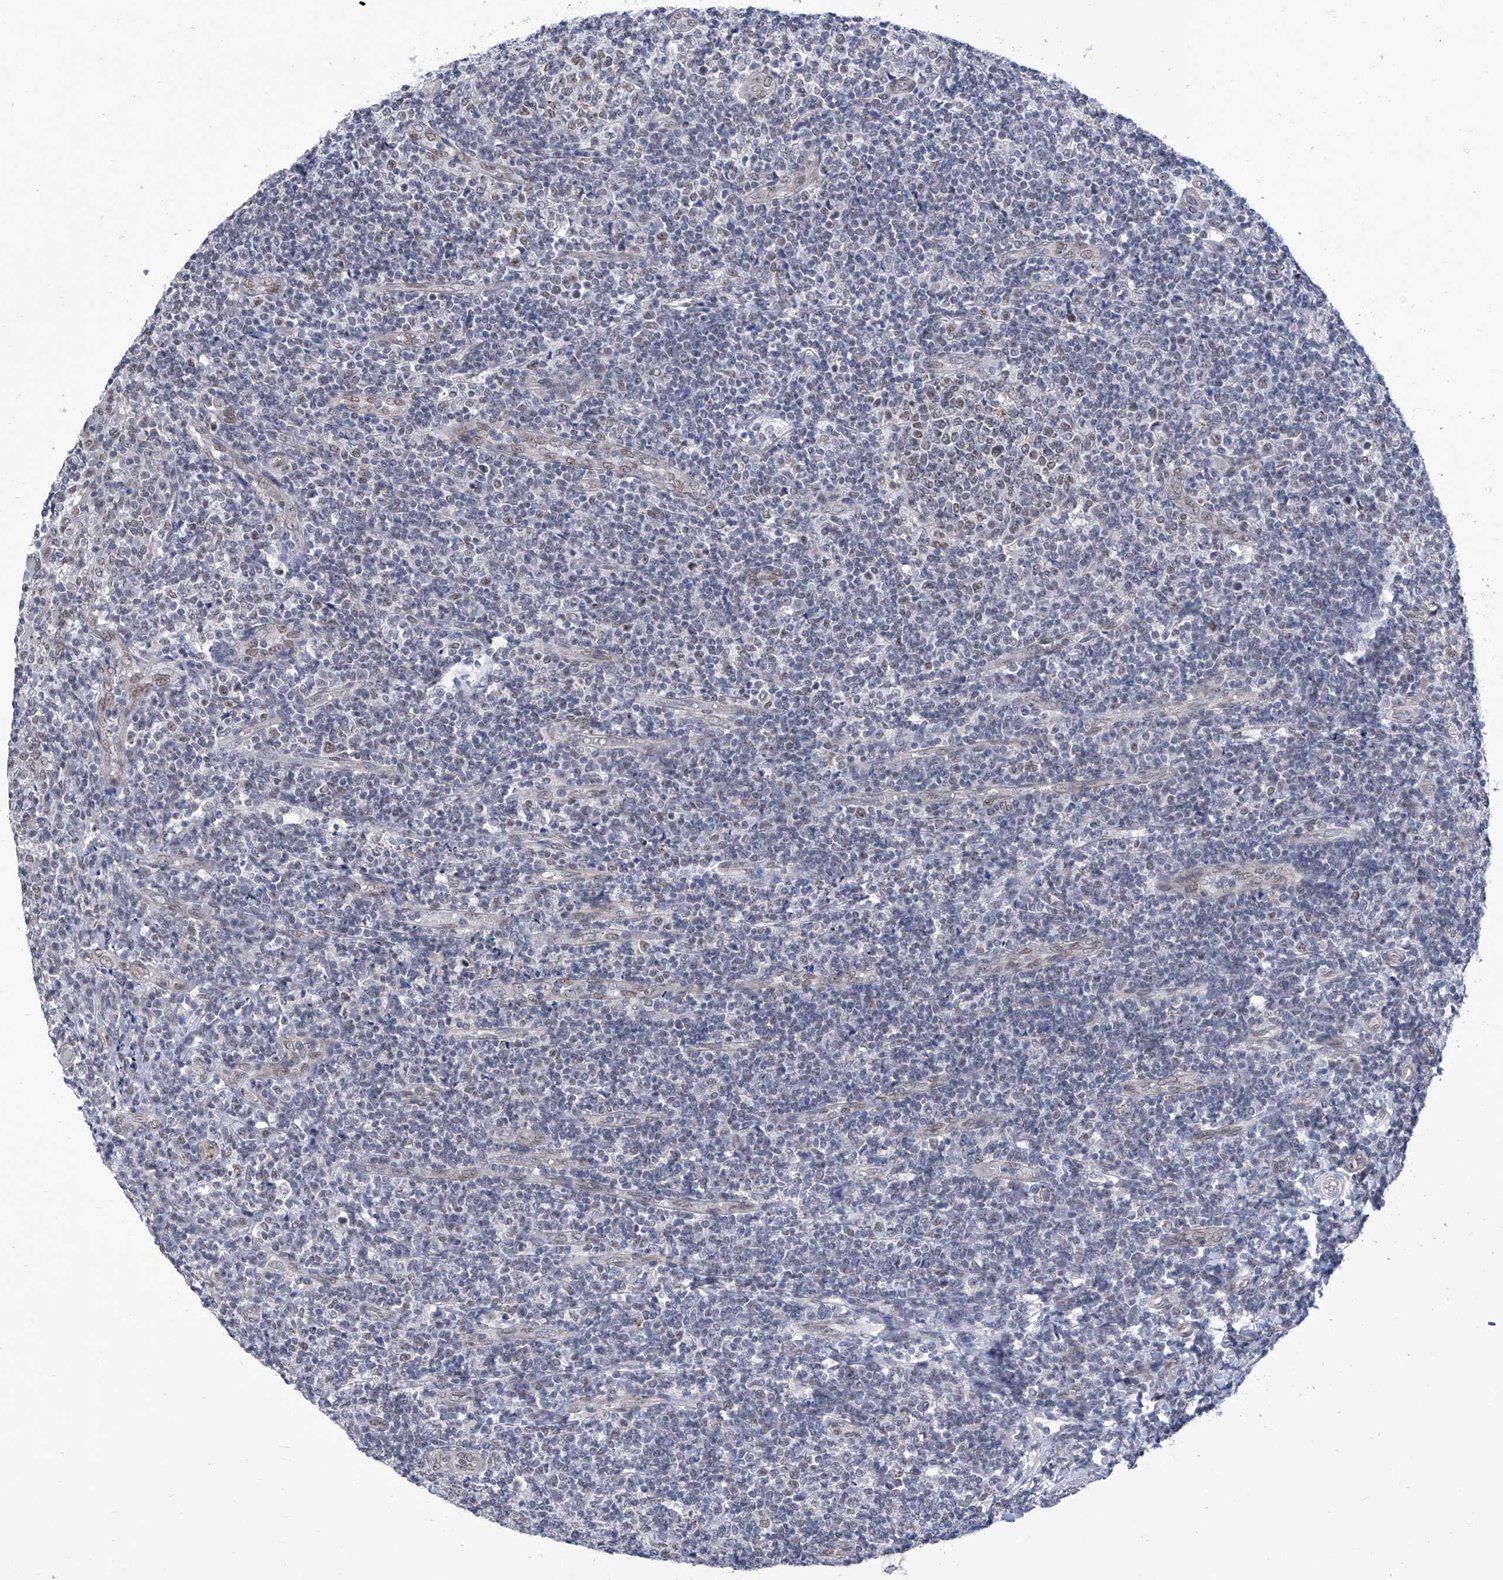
{"staining": {"intensity": "weak", "quantity": "<25%", "location": "nuclear"}, "tissue": "tonsil", "cell_type": "Germinal center cells", "image_type": "normal", "snomed": [{"axis": "morphology", "description": "Normal tissue, NOS"}, {"axis": "topography", "description": "Tonsil"}], "caption": "An image of human tonsil is negative for staining in germinal center cells. Nuclei are stained in blue.", "gene": "SART1", "patient": {"sex": "female", "age": 19}}